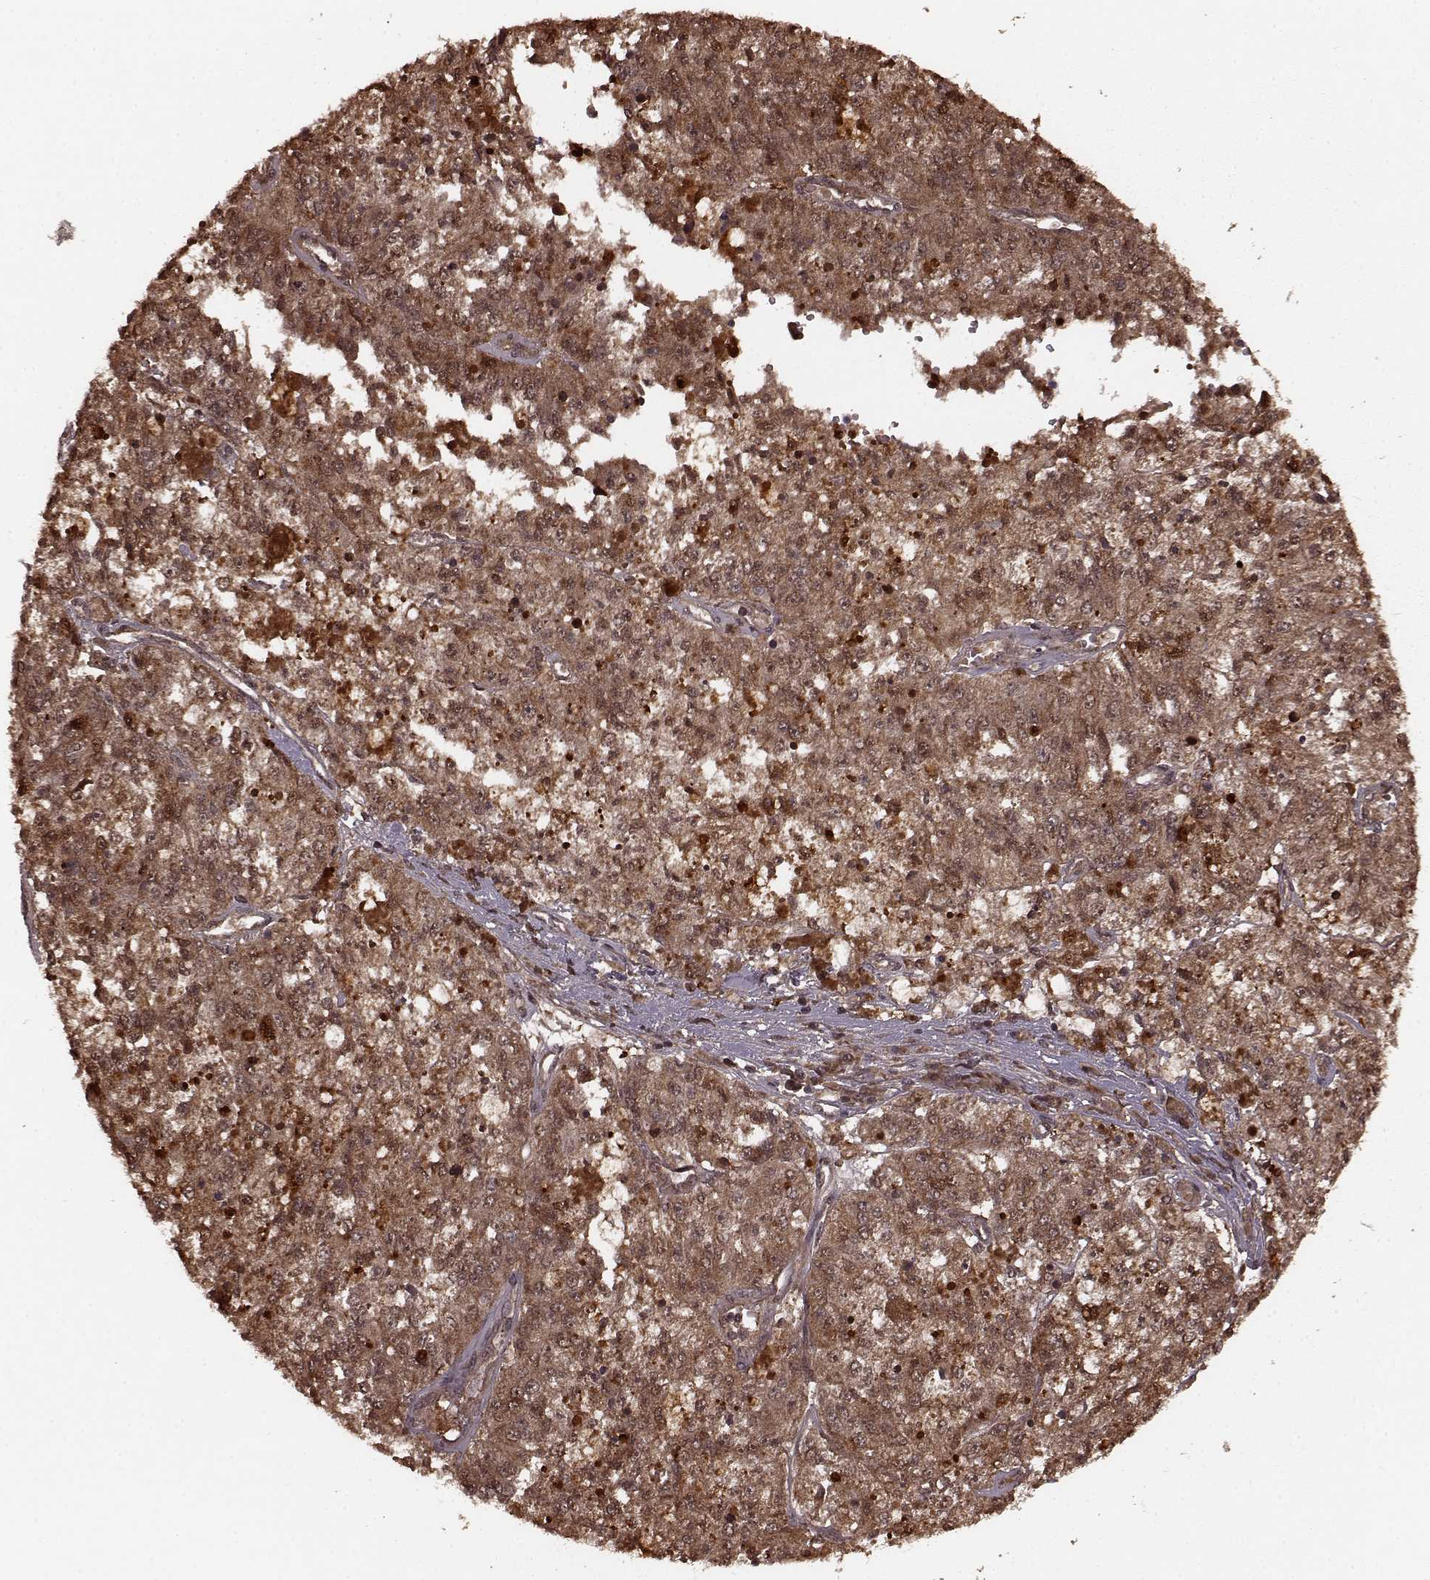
{"staining": {"intensity": "moderate", "quantity": ">75%", "location": "cytoplasmic/membranous,nuclear"}, "tissue": "melanoma", "cell_type": "Tumor cells", "image_type": "cancer", "snomed": [{"axis": "morphology", "description": "Malignant melanoma, Metastatic site"}, {"axis": "topography", "description": "Lymph node"}], "caption": "Human malignant melanoma (metastatic site) stained for a protein (brown) demonstrates moderate cytoplasmic/membranous and nuclear positive positivity in about >75% of tumor cells.", "gene": "GSS", "patient": {"sex": "female", "age": 64}}